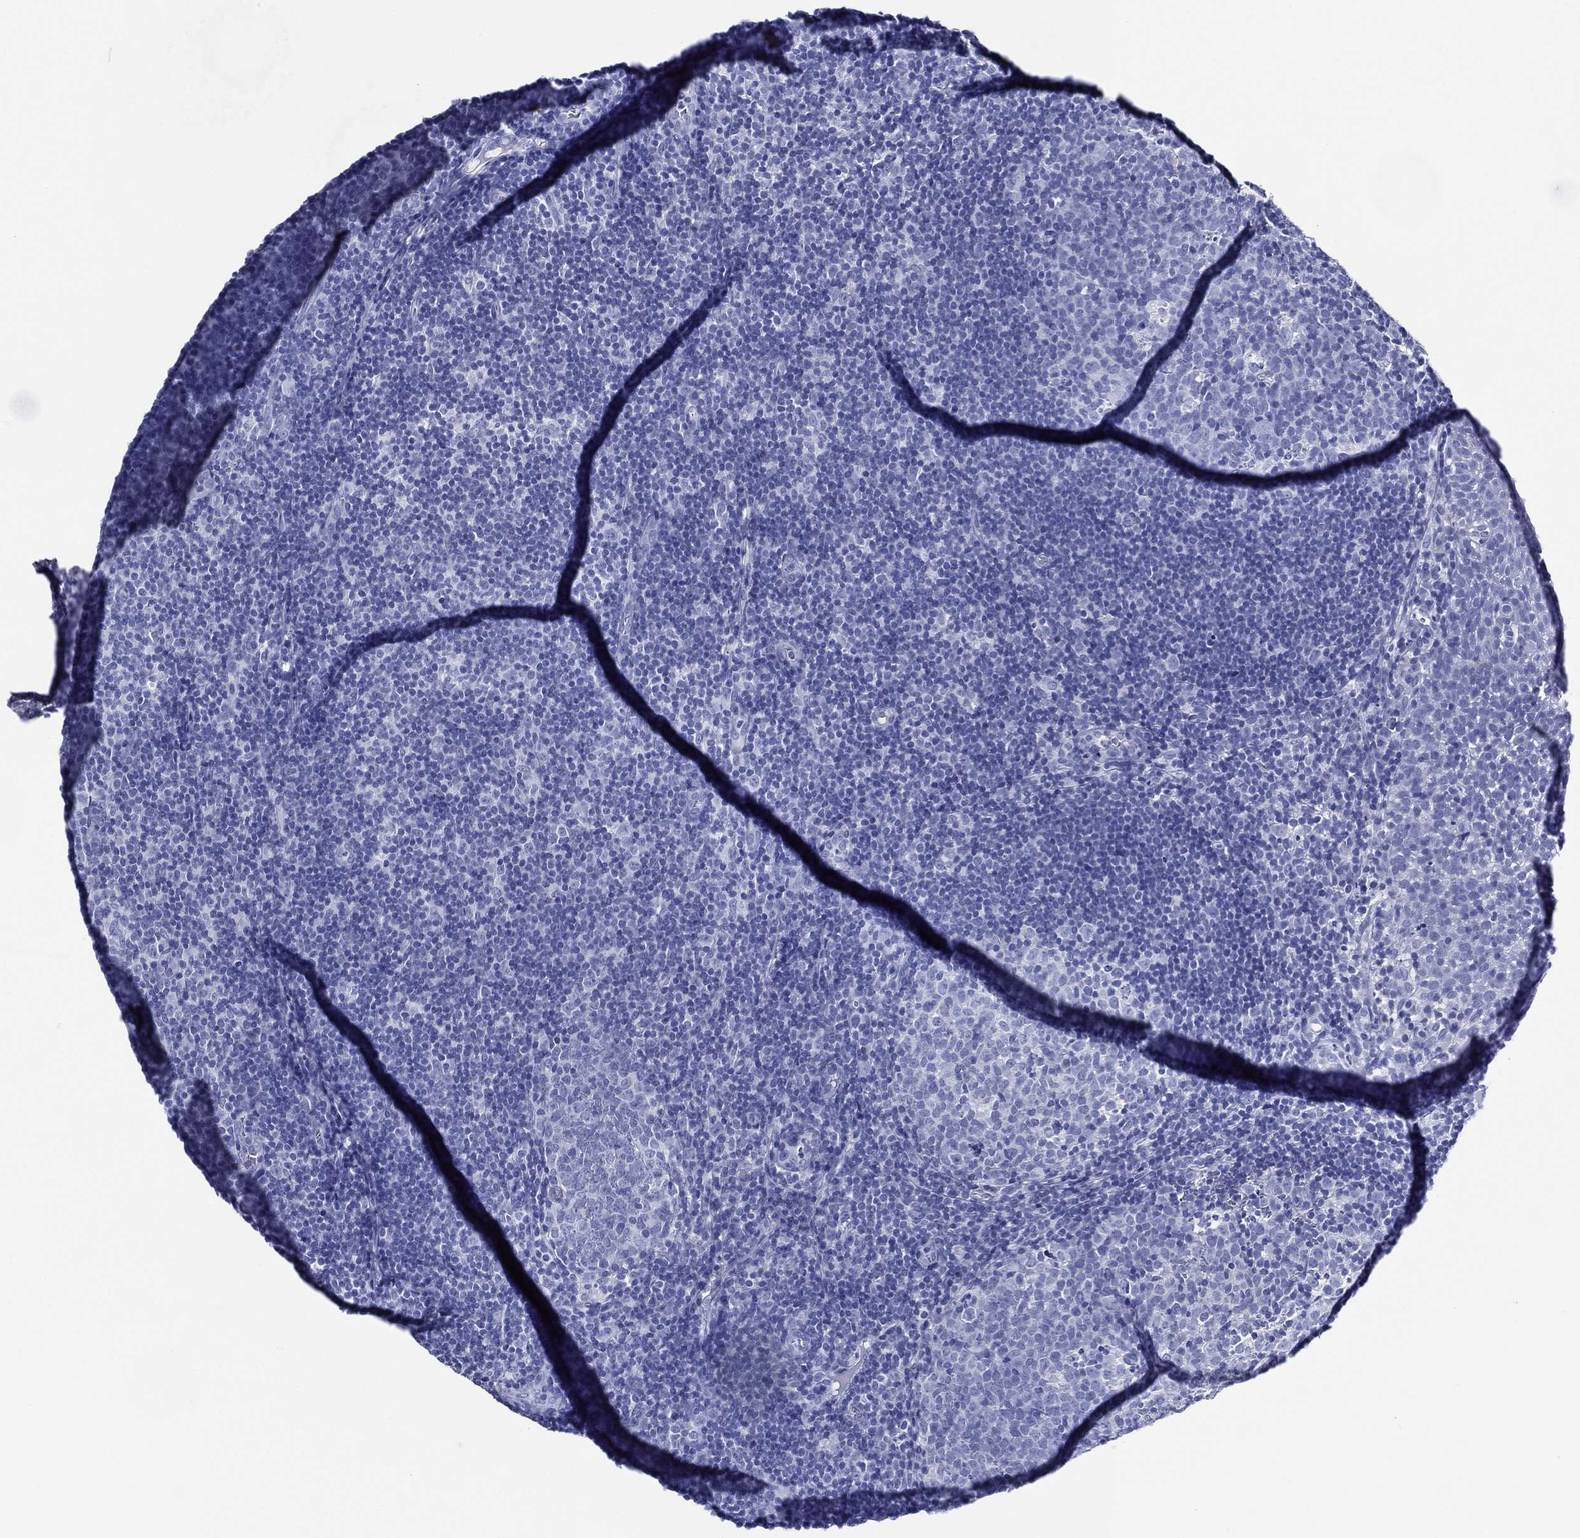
{"staining": {"intensity": "negative", "quantity": "none", "location": "none"}, "tissue": "tonsil", "cell_type": "Germinal center cells", "image_type": "normal", "snomed": [{"axis": "morphology", "description": "Normal tissue, NOS"}, {"axis": "topography", "description": "Tonsil"}], "caption": "Immunohistochemistry (IHC) histopathology image of unremarkable tonsil: human tonsil stained with DAB exhibits no significant protein positivity in germinal center cells. The staining is performed using DAB (3,3'-diaminobenzidine) brown chromogen with nuclei counter-stained in using hematoxylin.", "gene": "ACE2", "patient": {"sex": "female", "age": 5}}